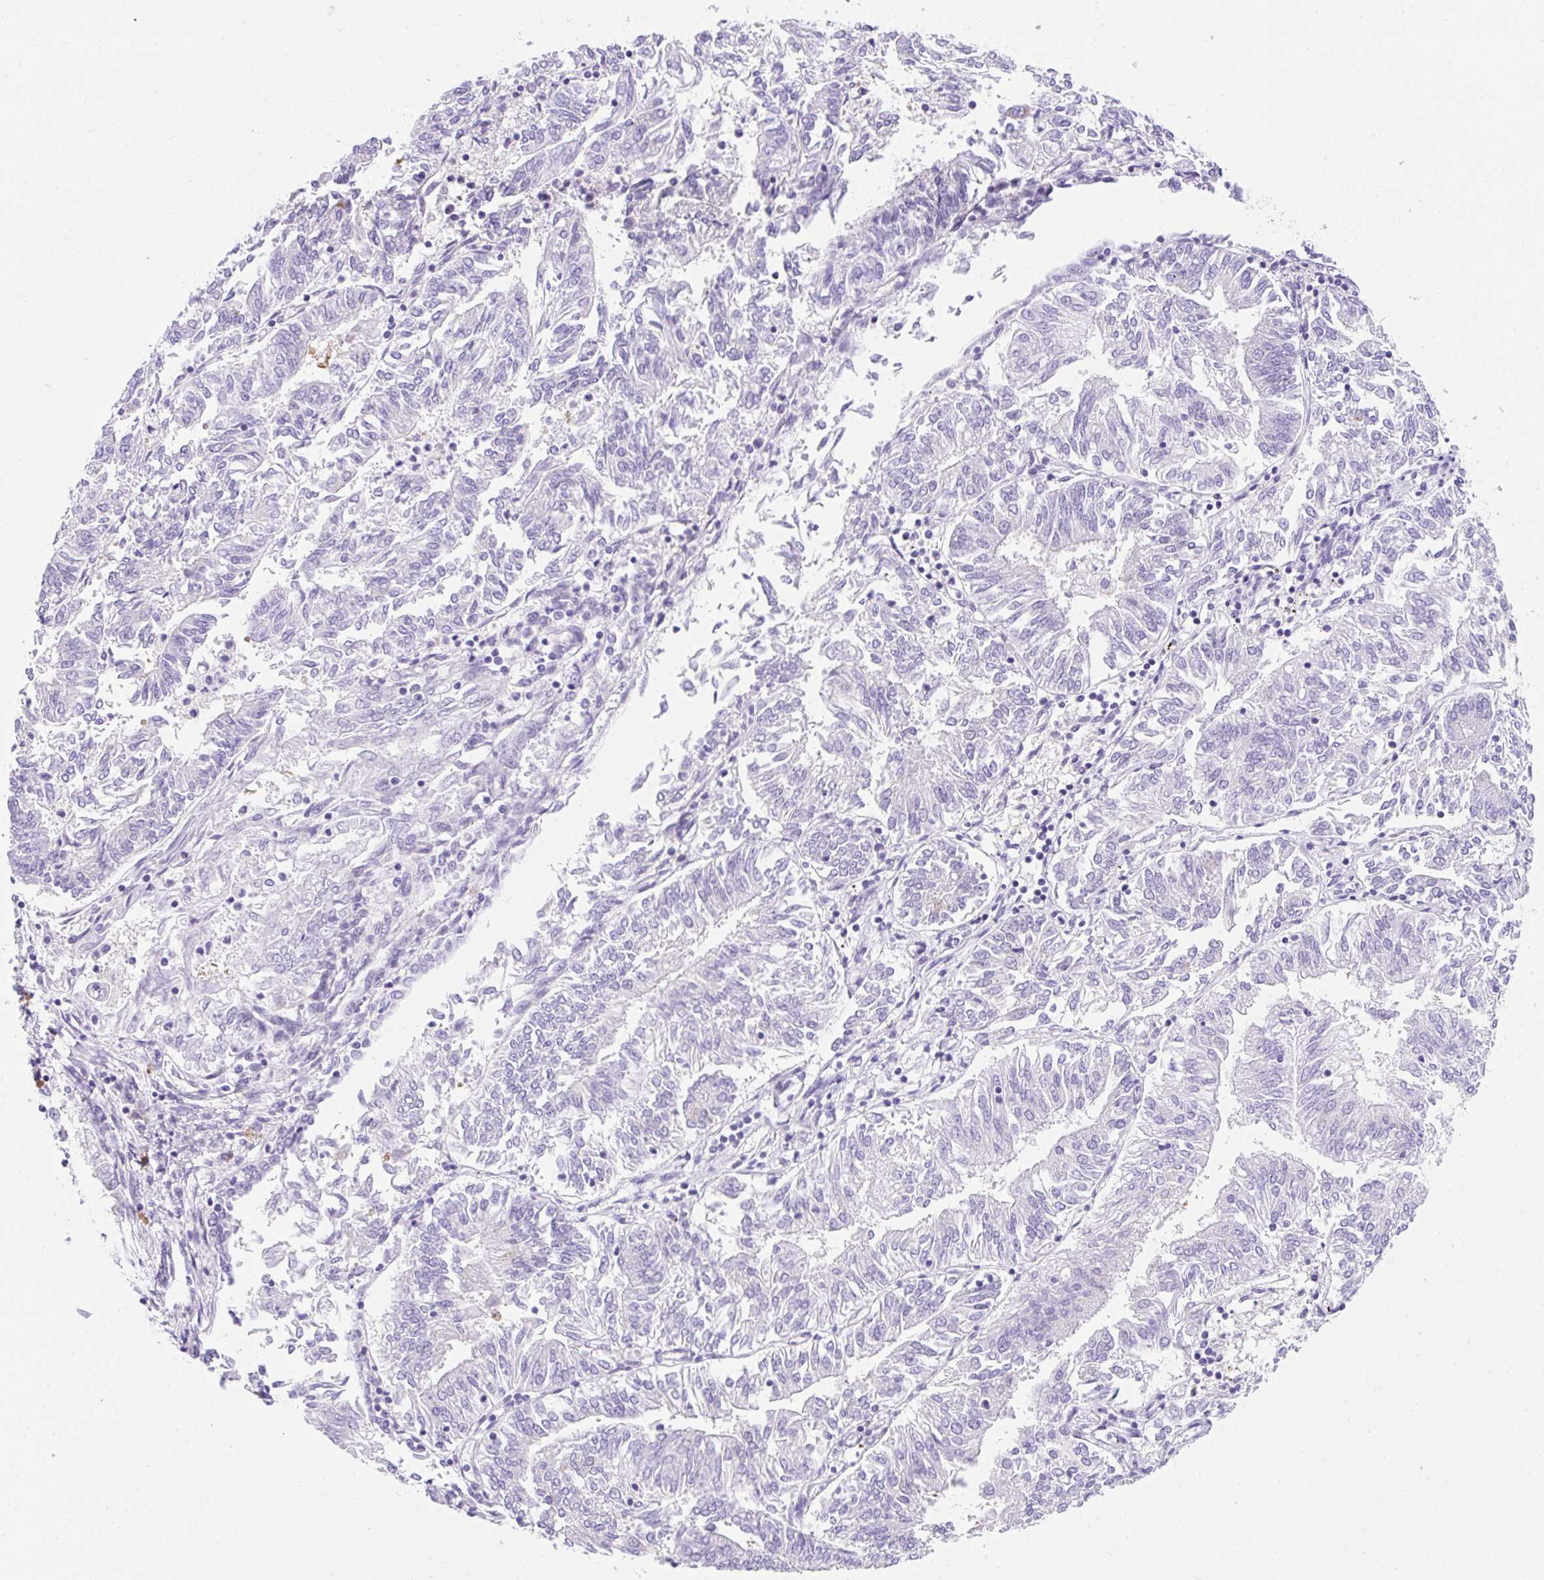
{"staining": {"intensity": "negative", "quantity": "none", "location": "none"}, "tissue": "endometrial cancer", "cell_type": "Tumor cells", "image_type": "cancer", "snomed": [{"axis": "morphology", "description": "Adenocarcinoma, NOS"}, {"axis": "topography", "description": "Endometrium"}], "caption": "Immunohistochemistry image of neoplastic tissue: human adenocarcinoma (endometrial) stained with DAB displays no significant protein positivity in tumor cells. (DAB (3,3'-diaminobenzidine) immunohistochemistry (IHC), high magnification).", "gene": "GOLGA8A", "patient": {"sex": "female", "age": 58}}